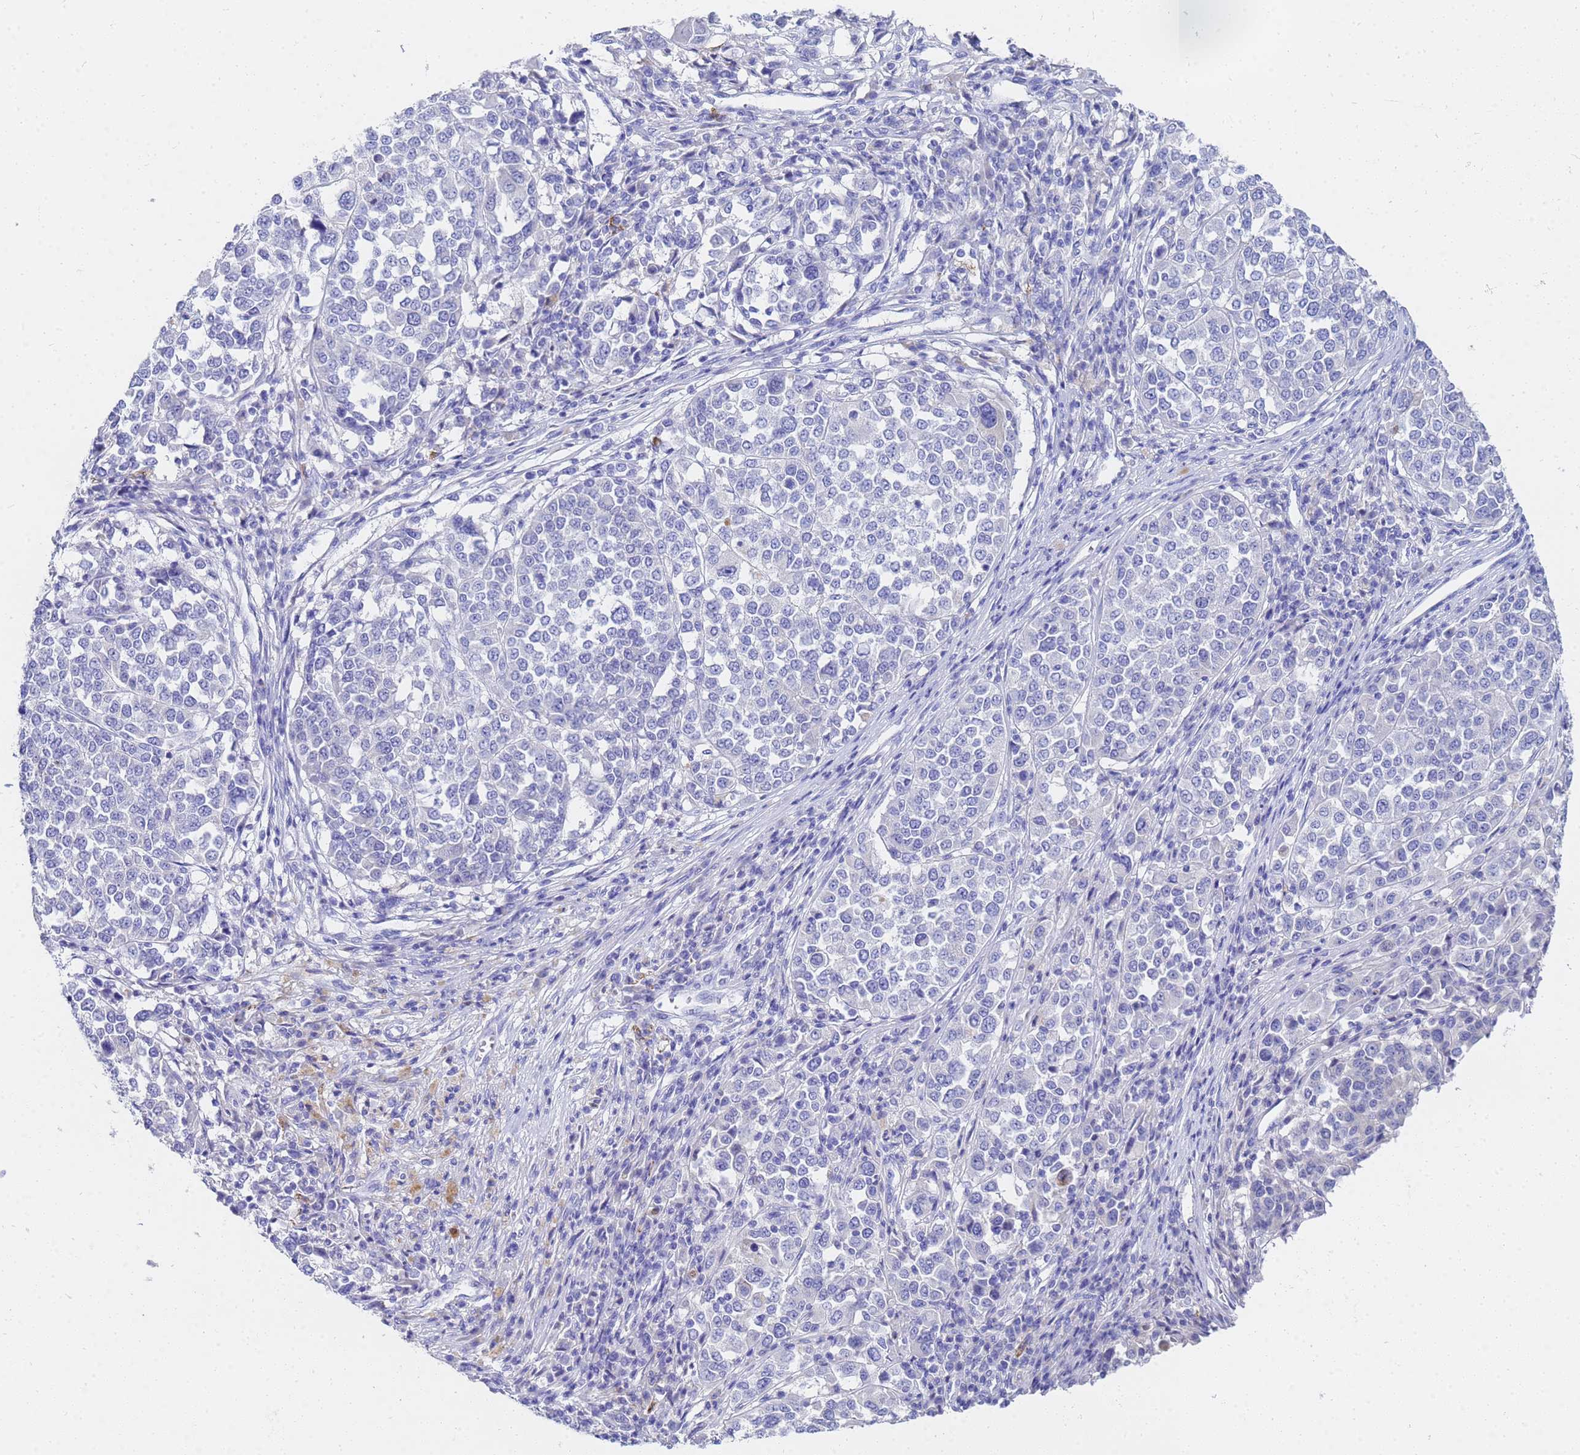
{"staining": {"intensity": "negative", "quantity": "none", "location": "none"}, "tissue": "melanoma", "cell_type": "Tumor cells", "image_type": "cancer", "snomed": [{"axis": "morphology", "description": "Malignant melanoma, Metastatic site"}, {"axis": "topography", "description": "Lymph node"}], "caption": "This is an immunohistochemistry micrograph of human melanoma. There is no positivity in tumor cells.", "gene": "C2orf72", "patient": {"sex": "male", "age": 44}}